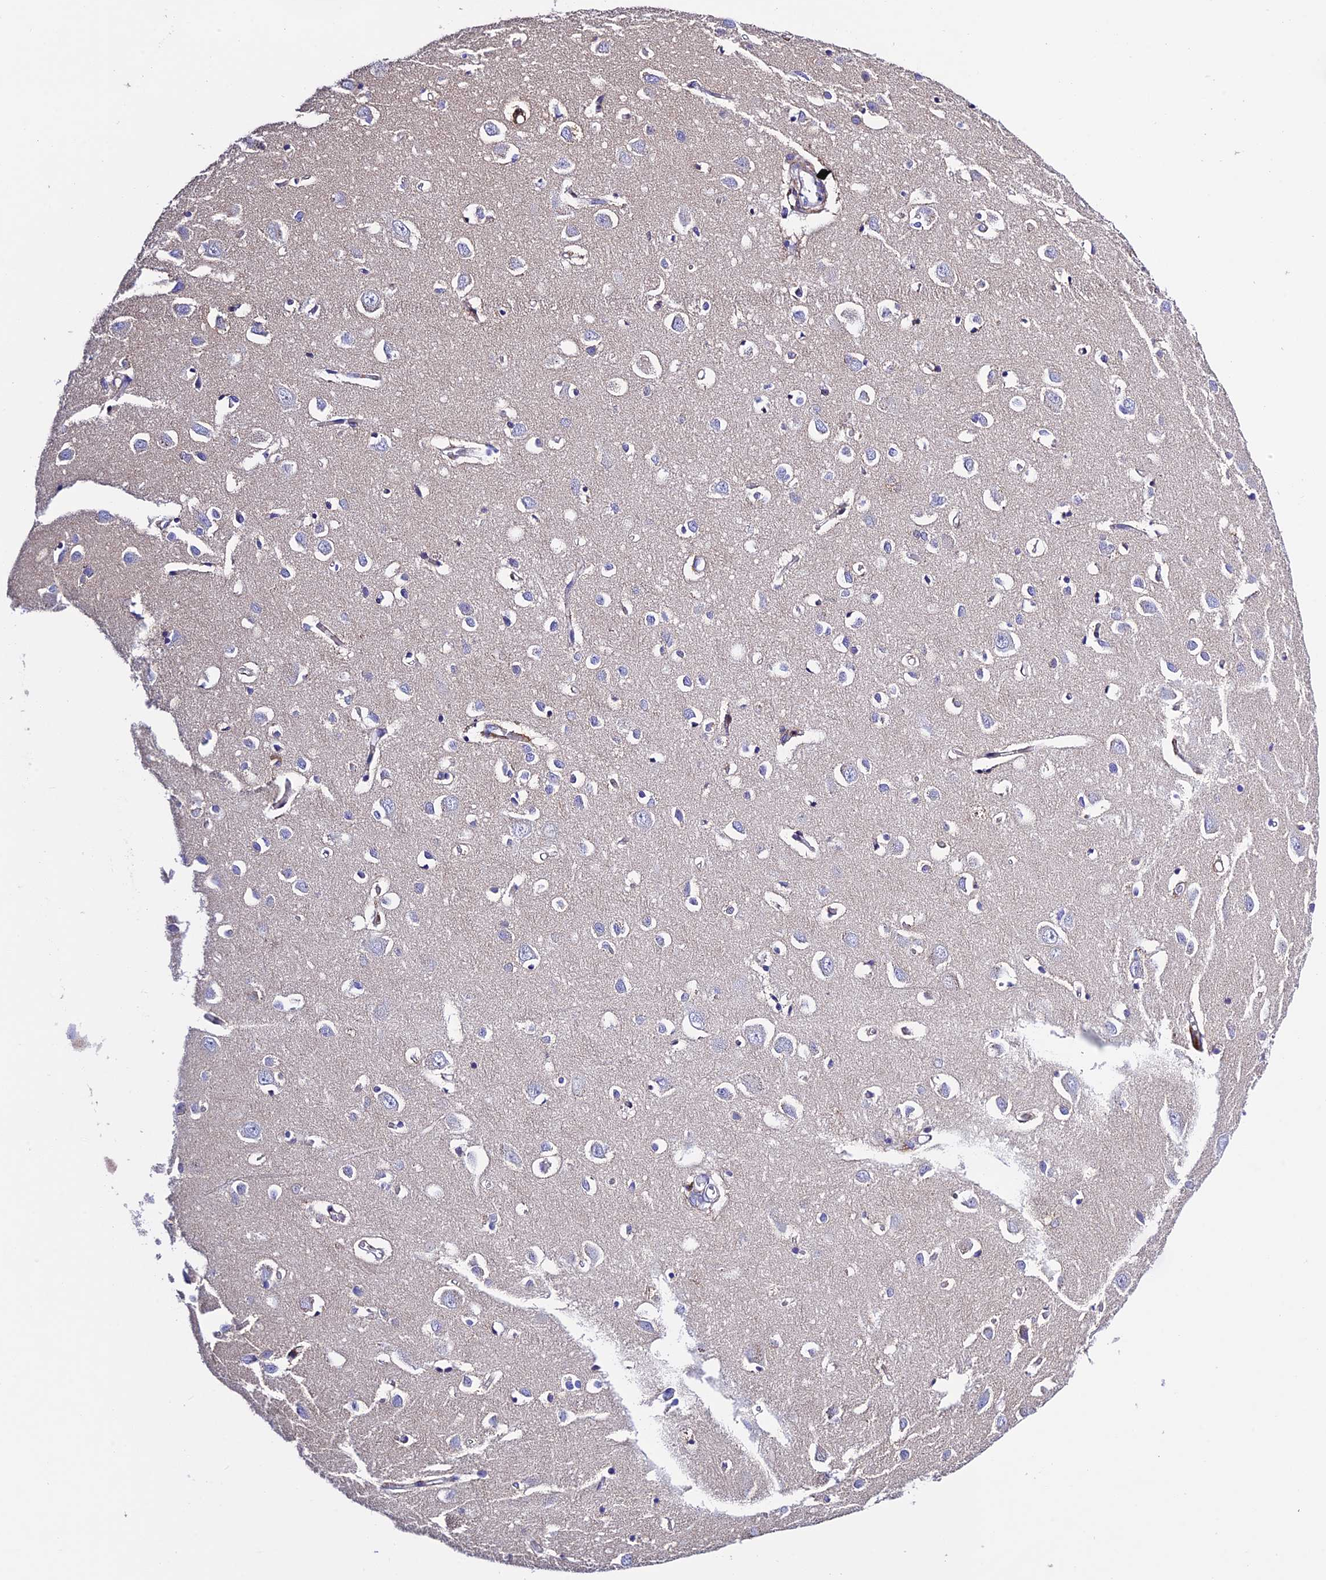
{"staining": {"intensity": "negative", "quantity": "none", "location": "none"}, "tissue": "cerebral cortex", "cell_type": "Endothelial cells", "image_type": "normal", "snomed": [{"axis": "morphology", "description": "Normal tissue, NOS"}, {"axis": "topography", "description": "Cerebral cortex"}], "caption": "This is a micrograph of immunohistochemistry (IHC) staining of benign cerebral cortex, which shows no staining in endothelial cells. The staining is performed using DAB brown chromogen with nuclei counter-stained in using hematoxylin.", "gene": "PRIM1", "patient": {"sex": "female", "age": 64}}